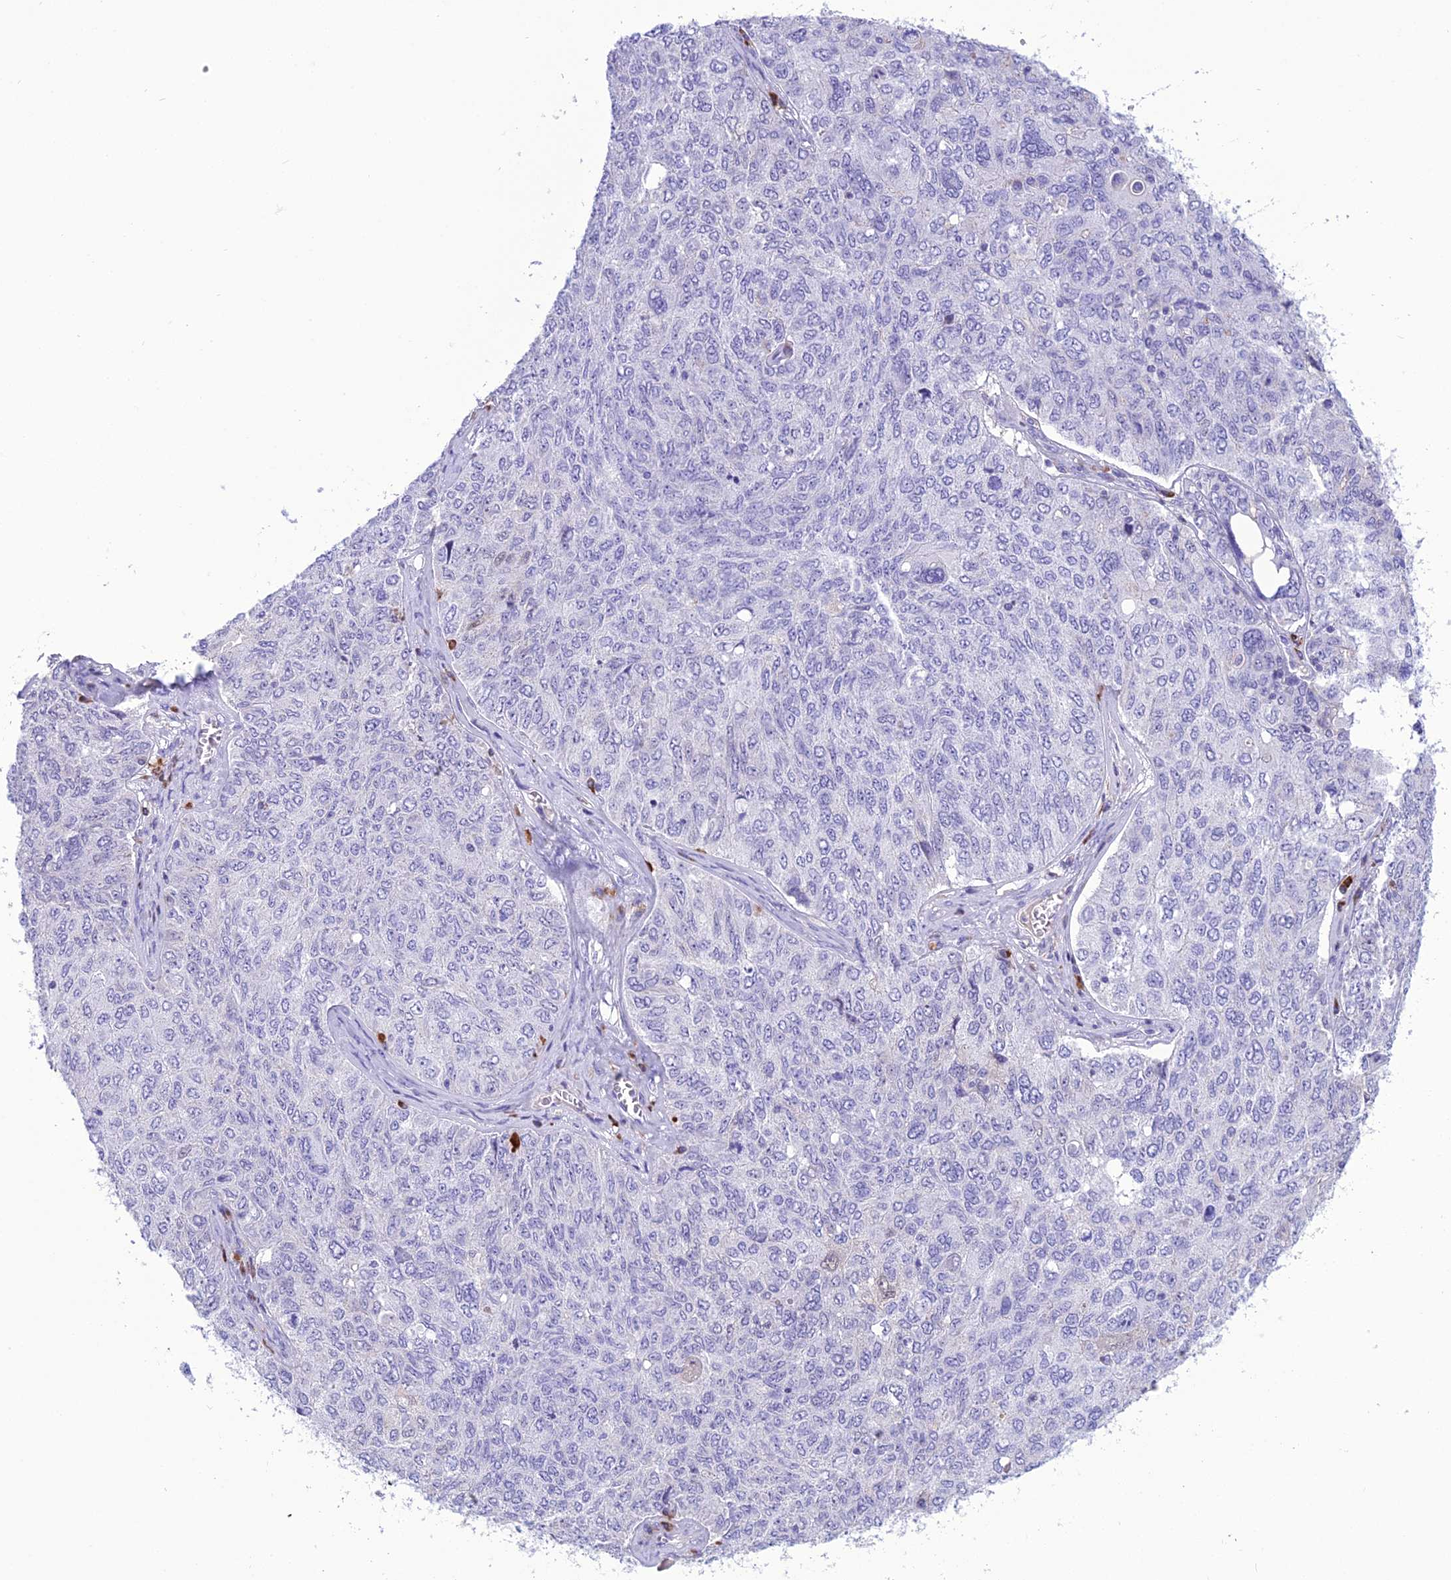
{"staining": {"intensity": "negative", "quantity": "none", "location": "none"}, "tissue": "ovarian cancer", "cell_type": "Tumor cells", "image_type": "cancer", "snomed": [{"axis": "morphology", "description": "Carcinoma, endometroid"}, {"axis": "topography", "description": "Ovary"}], "caption": "Immunohistochemistry (IHC) image of neoplastic tissue: human ovarian cancer (endometroid carcinoma) stained with DAB (3,3'-diaminobenzidine) reveals no significant protein expression in tumor cells.", "gene": "CRB2", "patient": {"sex": "female", "age": 62}}